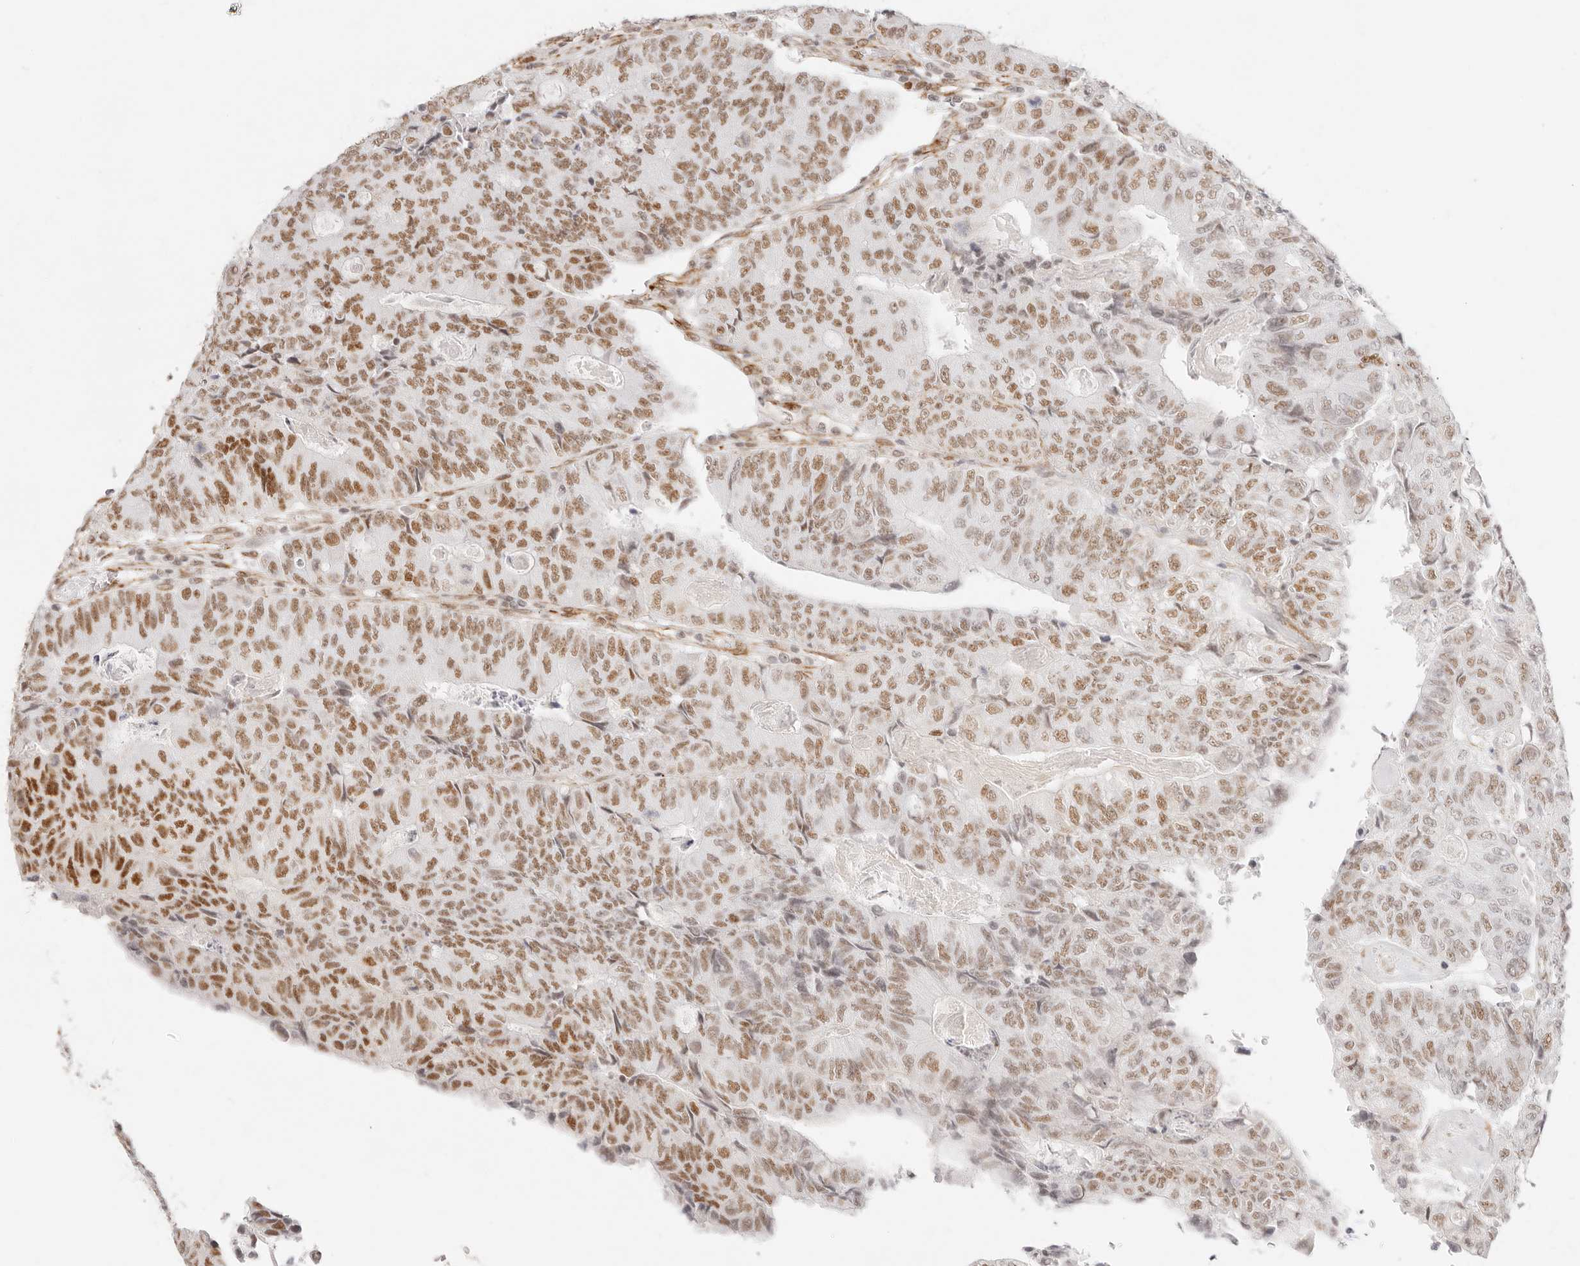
{"staining": {"intensity": "moderate", "quantity": "25%-75%", "location": "nuclear"}, "tissue": "colorectal cancer", "cell_type": "Tumor cells", "image_type": "cancer", "snomed": [{"axis": "morphology", "description": "Adenocarcinoma, NOS"}, {"axis": "topography", "description": "Colon"}], "caption": "A medium amount of moderate nuclear staining is present in about 25%-75% of tumor cells in colorectal adenocarcinoma tissue.", "gene": "ZC3H11A", "patient": {"sex": "female", "age": 67}}